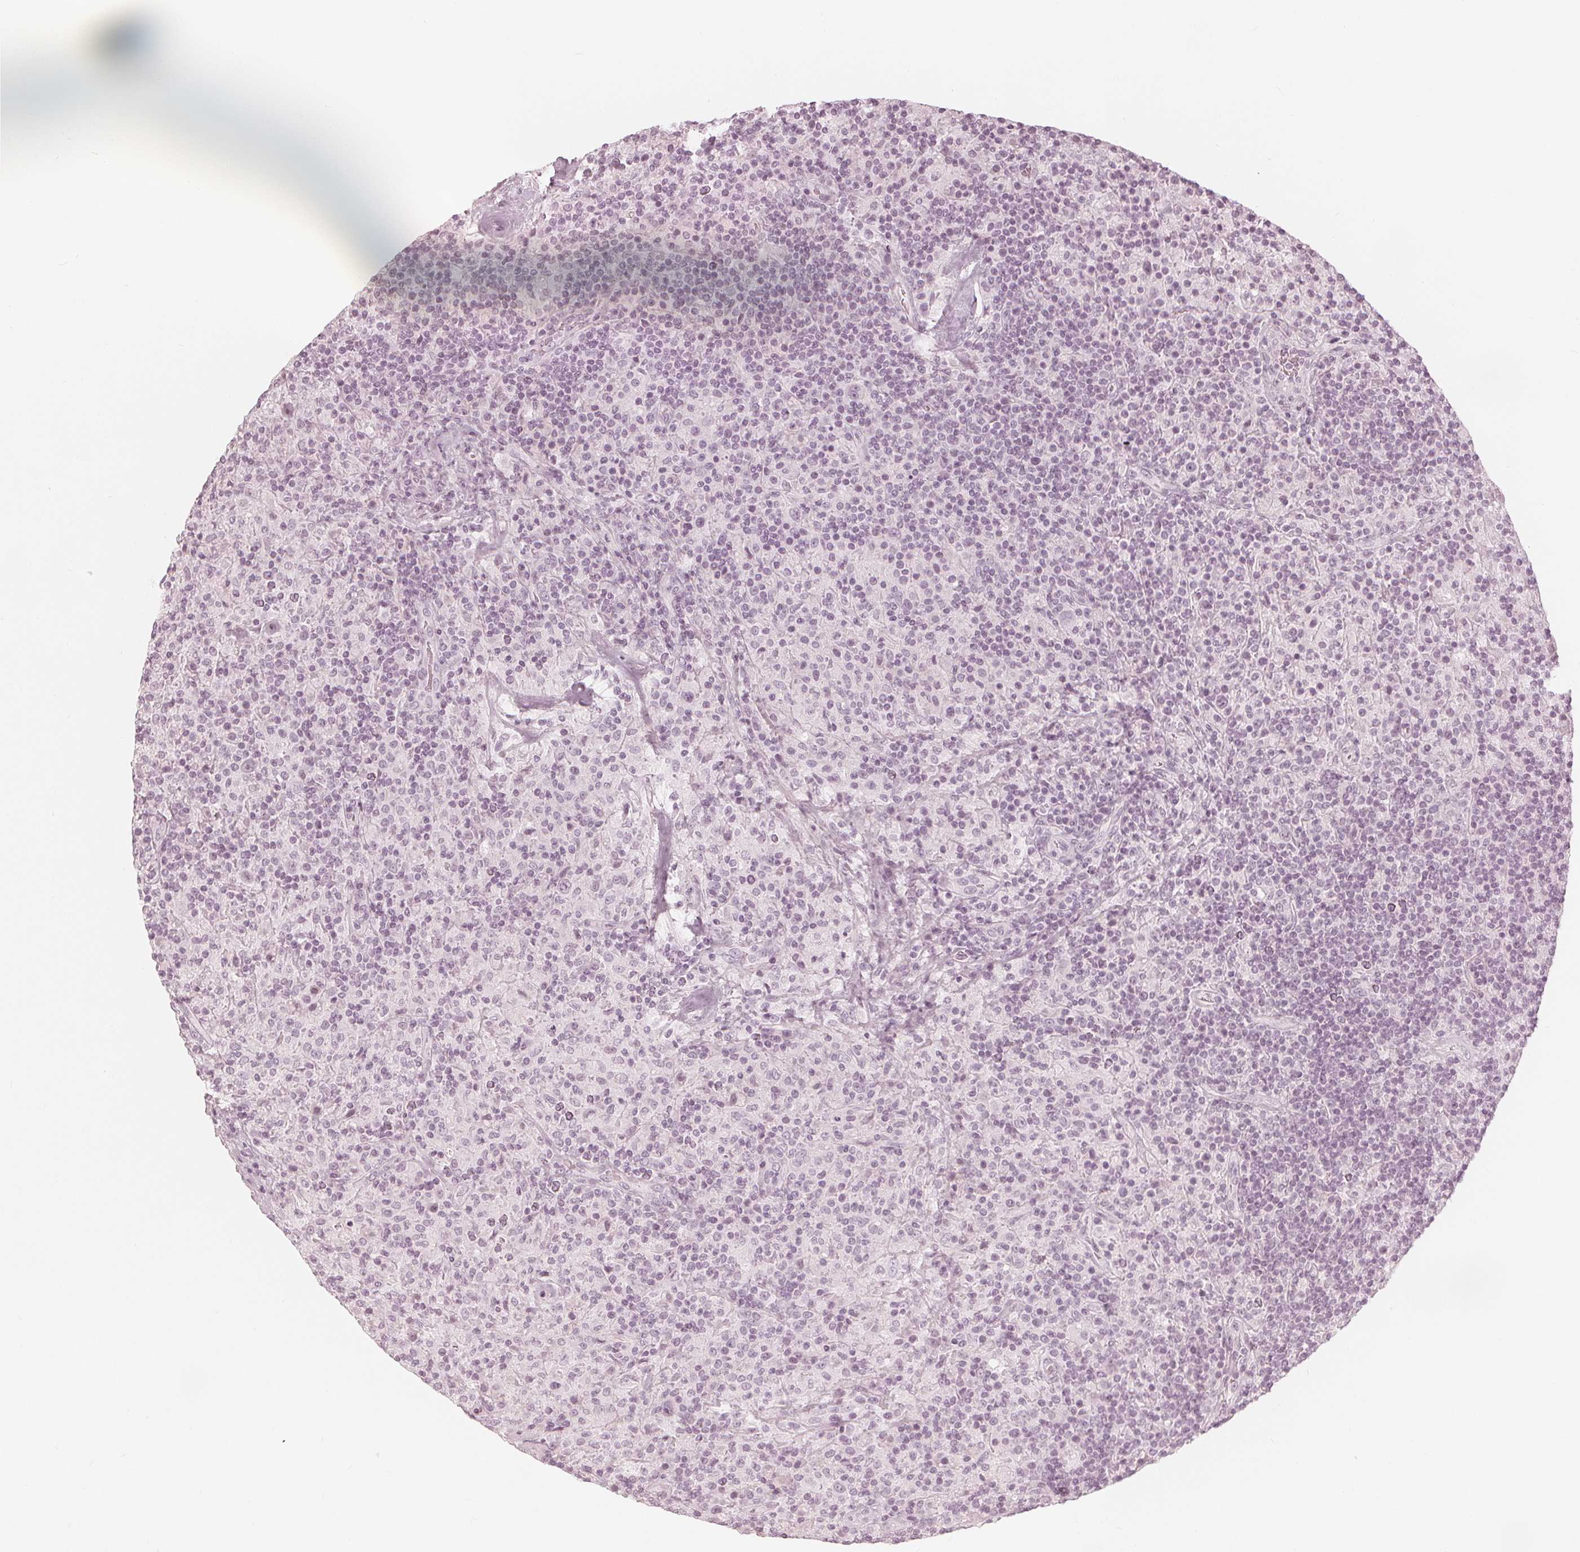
{"staining": {"intensity": "negative", "quantity": "none", "location": "none"}, "tissue": "lymphoma", "cell_type": "Tumor cells", "image_type": "cancer", "snomed": [{"axis": "morphology", "description": "Hodgkin's disease, NOS"}, {"axis": "topography", "description": "Lymph node"}], "caption": "DAB immunohistochemical staining of human Hodgkin's disease displays no significant staining in tumor cells.", "gene": "PAEP", "patient": {"sex": "male", "age": 70}}